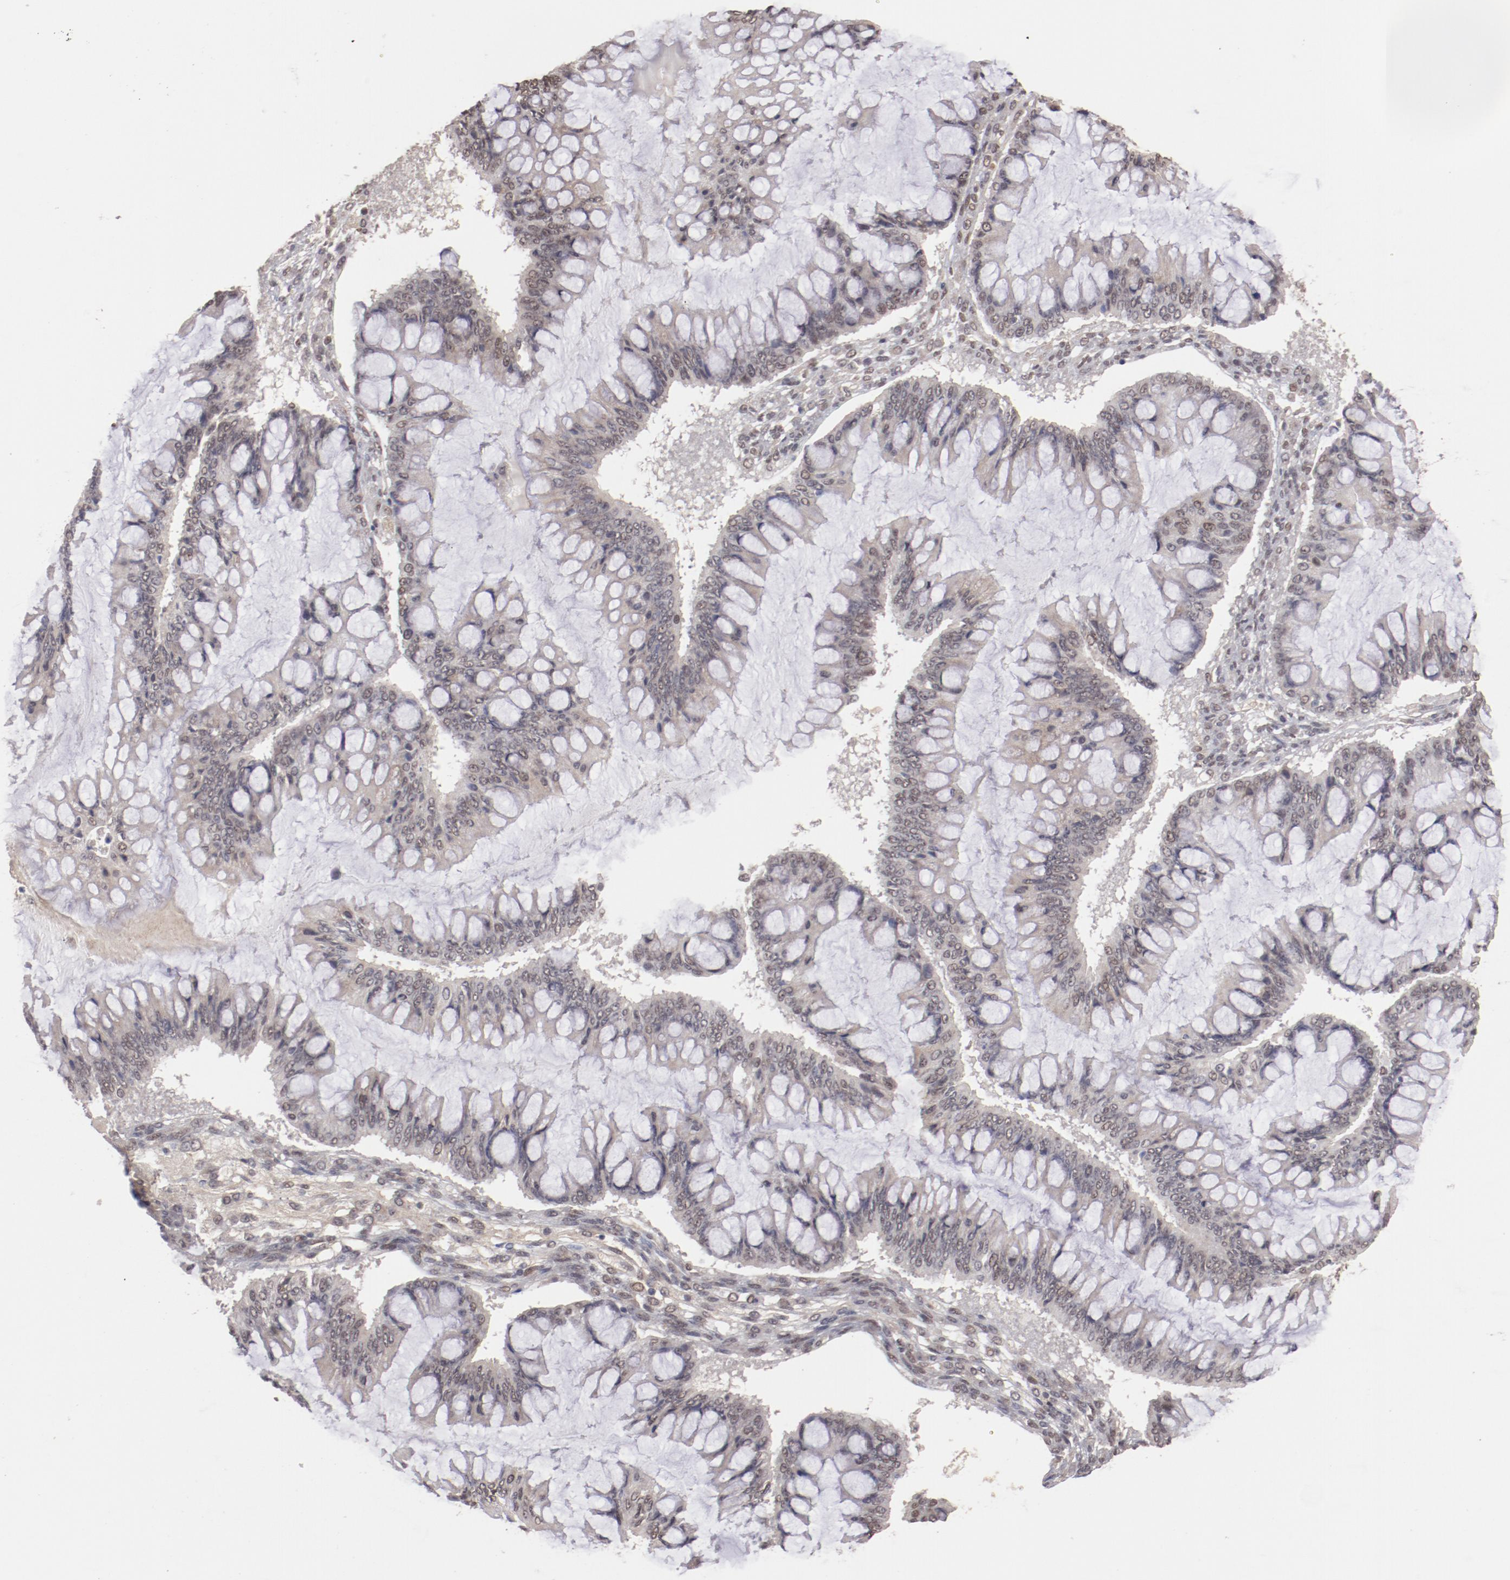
{"staining": {"intensity": "weak", "quantity": ">75%", "location": "cytoplasmic/membranous,nuclear"}, "tissue": "ovarian cancer", "cell_type": "Tumor cells", "image_type": "cancer", "snomed": [{"axis": "morphology", "description": "Cystadenocarcinoma, mucinous, NOS"}, {"axis": "topography", "description": "Ovary"}], "caption": "Ovarian cancer tissue exhibits weak cytoplasmic/membranous and nuclear positivity in about >75% of tumor cells, visualized by immunohistochemistry.", "gene": "NFE2", "patient": {"sex": "female", "age": 73}}